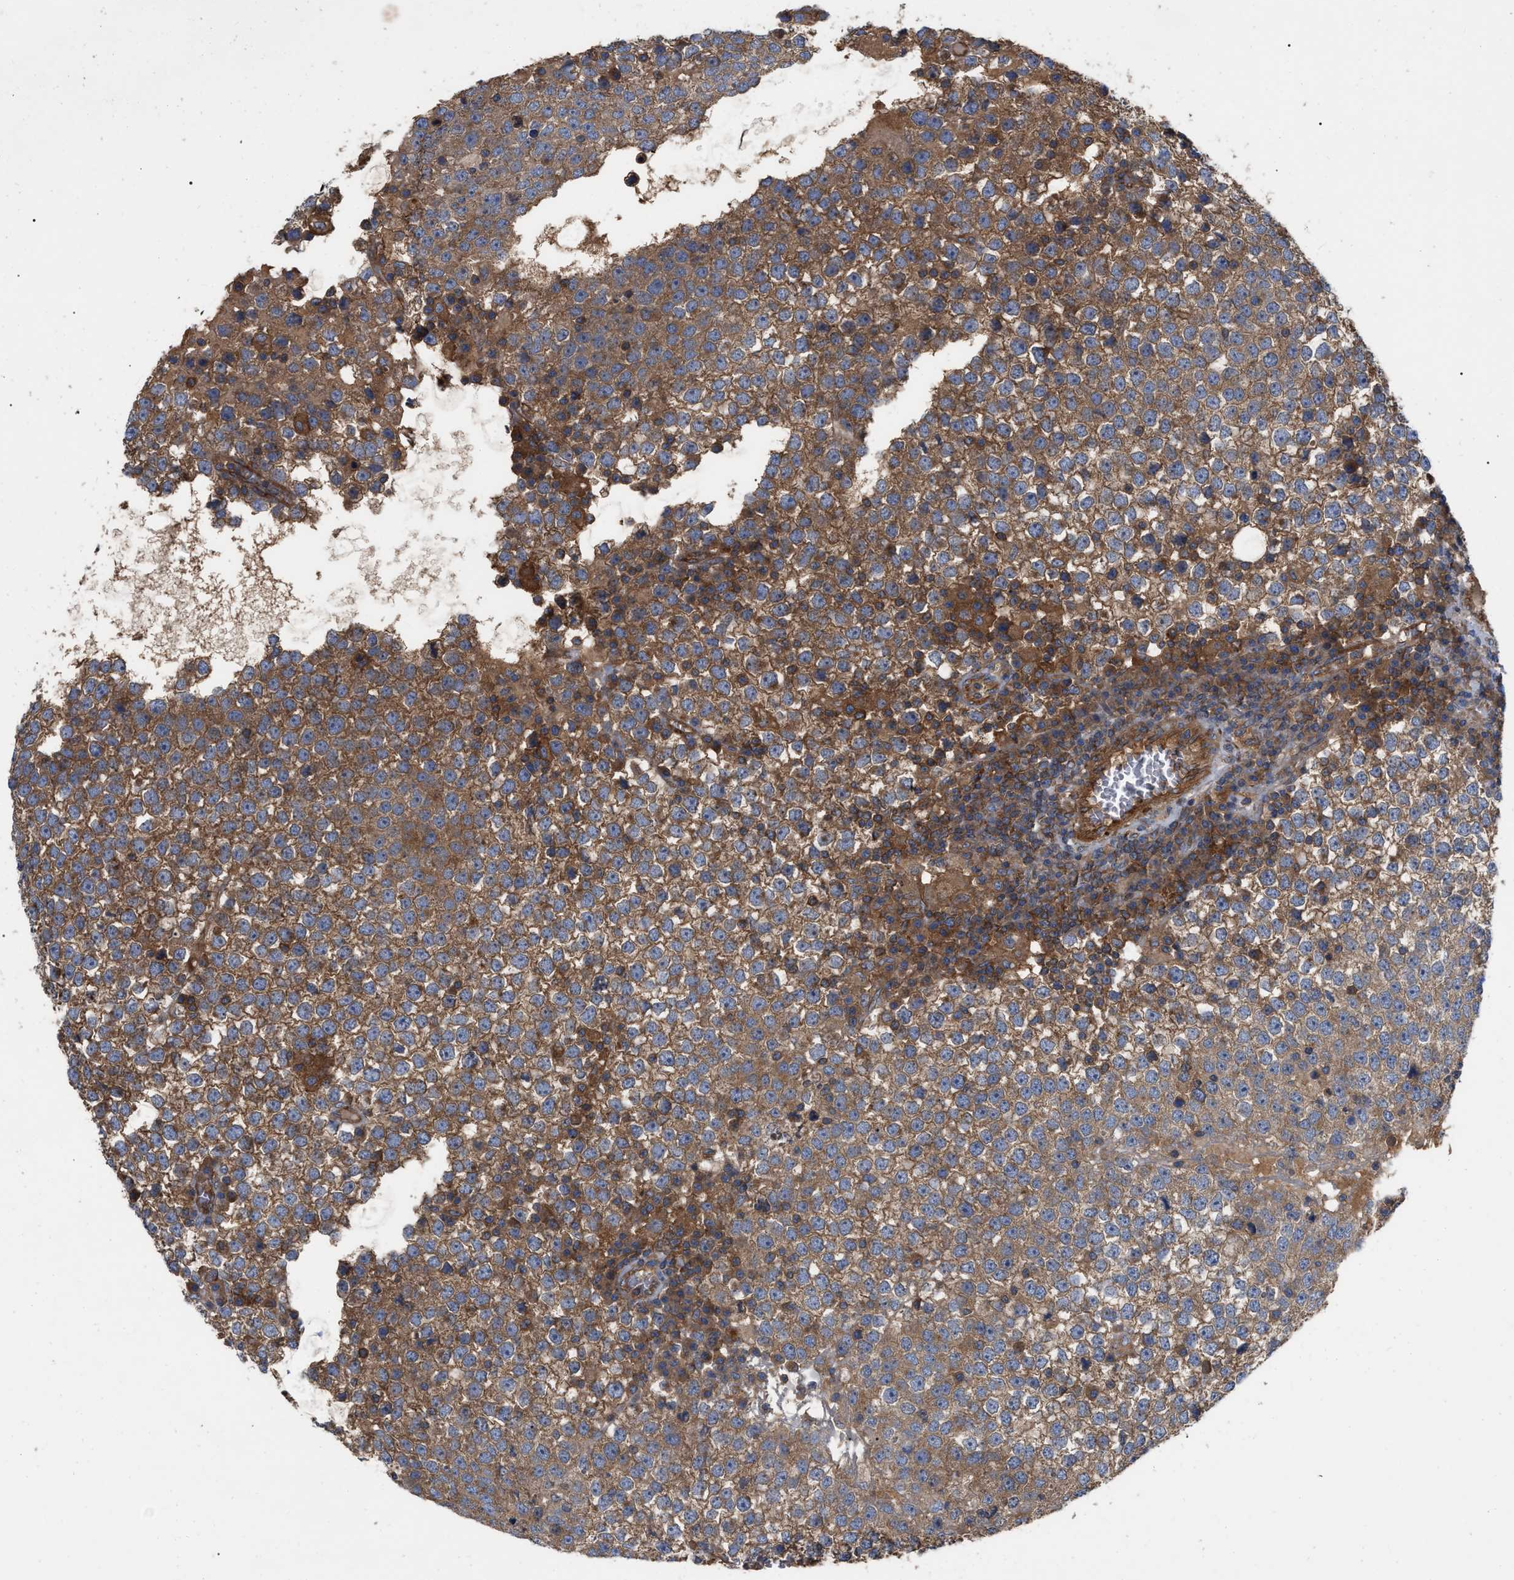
{"staining": {"intensity": "moderate", "quantity": ">75%", "location": "cytoplasmic/membranous"}, "tissue": "testis cancer", "cell_type": "Tumor cells", "image_type": "cancer", "snomed": [{"axis": "morphology", "description": "Seminoma, NOS"}, {"axis": "topography", "description": "Testis"}], "caption": "Human seminoma (testis) stained with a protein marker exhibits moderate staining in tumor cells.", "gene": "RABEP1", "patient": {"sex": "male", "age": 65}}